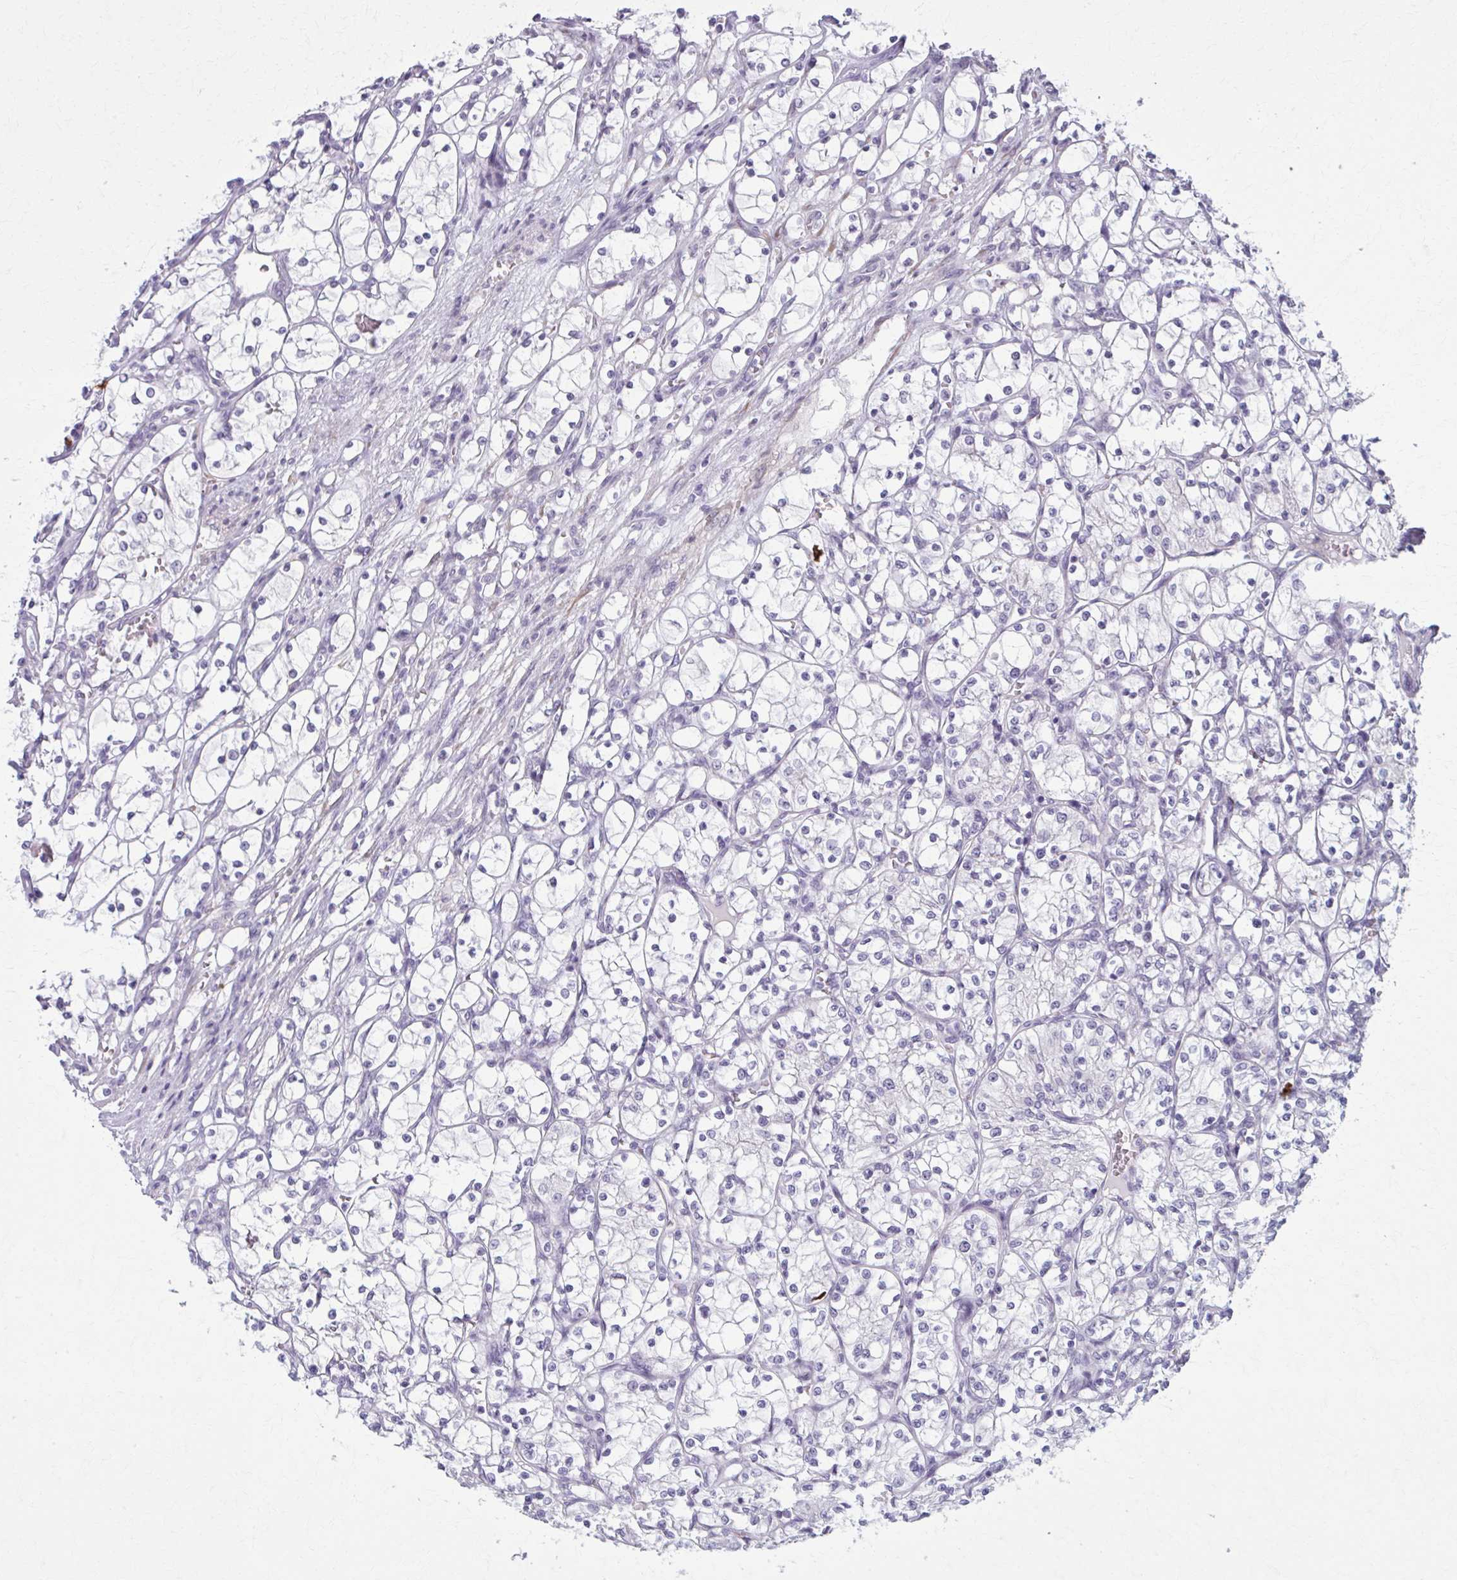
{"staining": {"intensity": "negative", "quantity": "none", "location": "none"}, "tissue": "renal cancer", "cell_type": "Tumor cells", "image_type": "cancer", "snomed": [{"axis": "morphology", "description": "Adenocarcinoma, NOS"}, {"axis": "topography", "description": "Kidney"}], "caption": "IHC histopathology image of neoplastic tissue: renal adenocarcinoma stained with DAB exhibits no significant protein expression in tumor cells.", "gene": "NUMBL", "patient": {"sex": "female", "age": 69}}